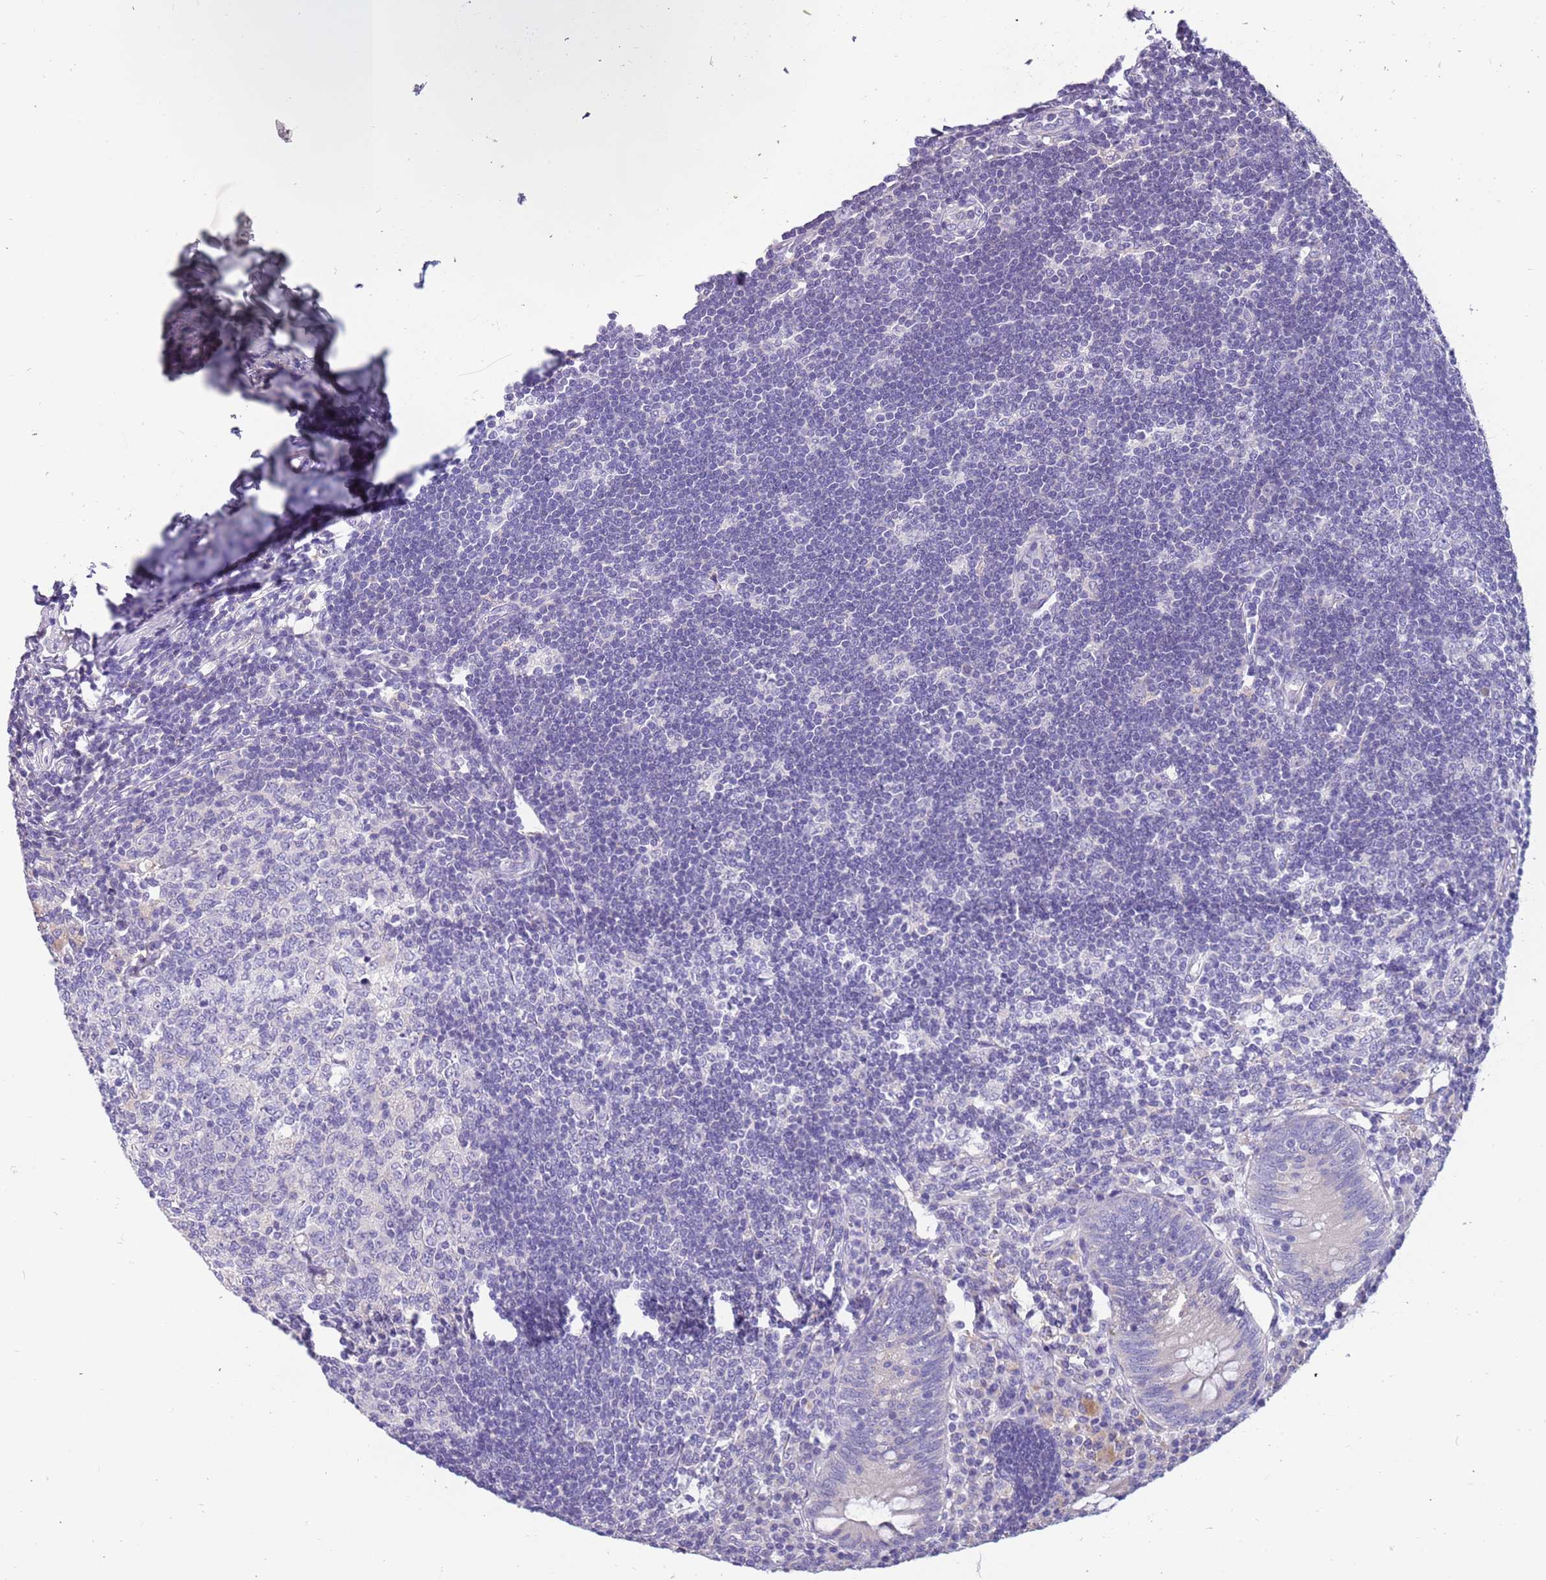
{"staining": {"intensity": "negative", "quantity": "none", "location": "none"}, "tissue": "appendix", "cell_type": "Glandular cells", "image_type": "normal", "snomed": [{"axis": "morphology", "description": "Normal tissue, NOS"}, {"axis": "topography", "description": "Appendix"}], "caption": "High magnification brightfield microscopy of normal appendix stained with DAB (brown) and counterstained with hematoxylin (blue): glandular cells show no significant staining. Brightfield microscopy of IHC stained with DAB (3,3'-diaminobenzidine) (brown) and hematoxylin (blue), captured at high magnification.", "gene": "RHCG", "patient": {"sex": "female", "age": 54}}